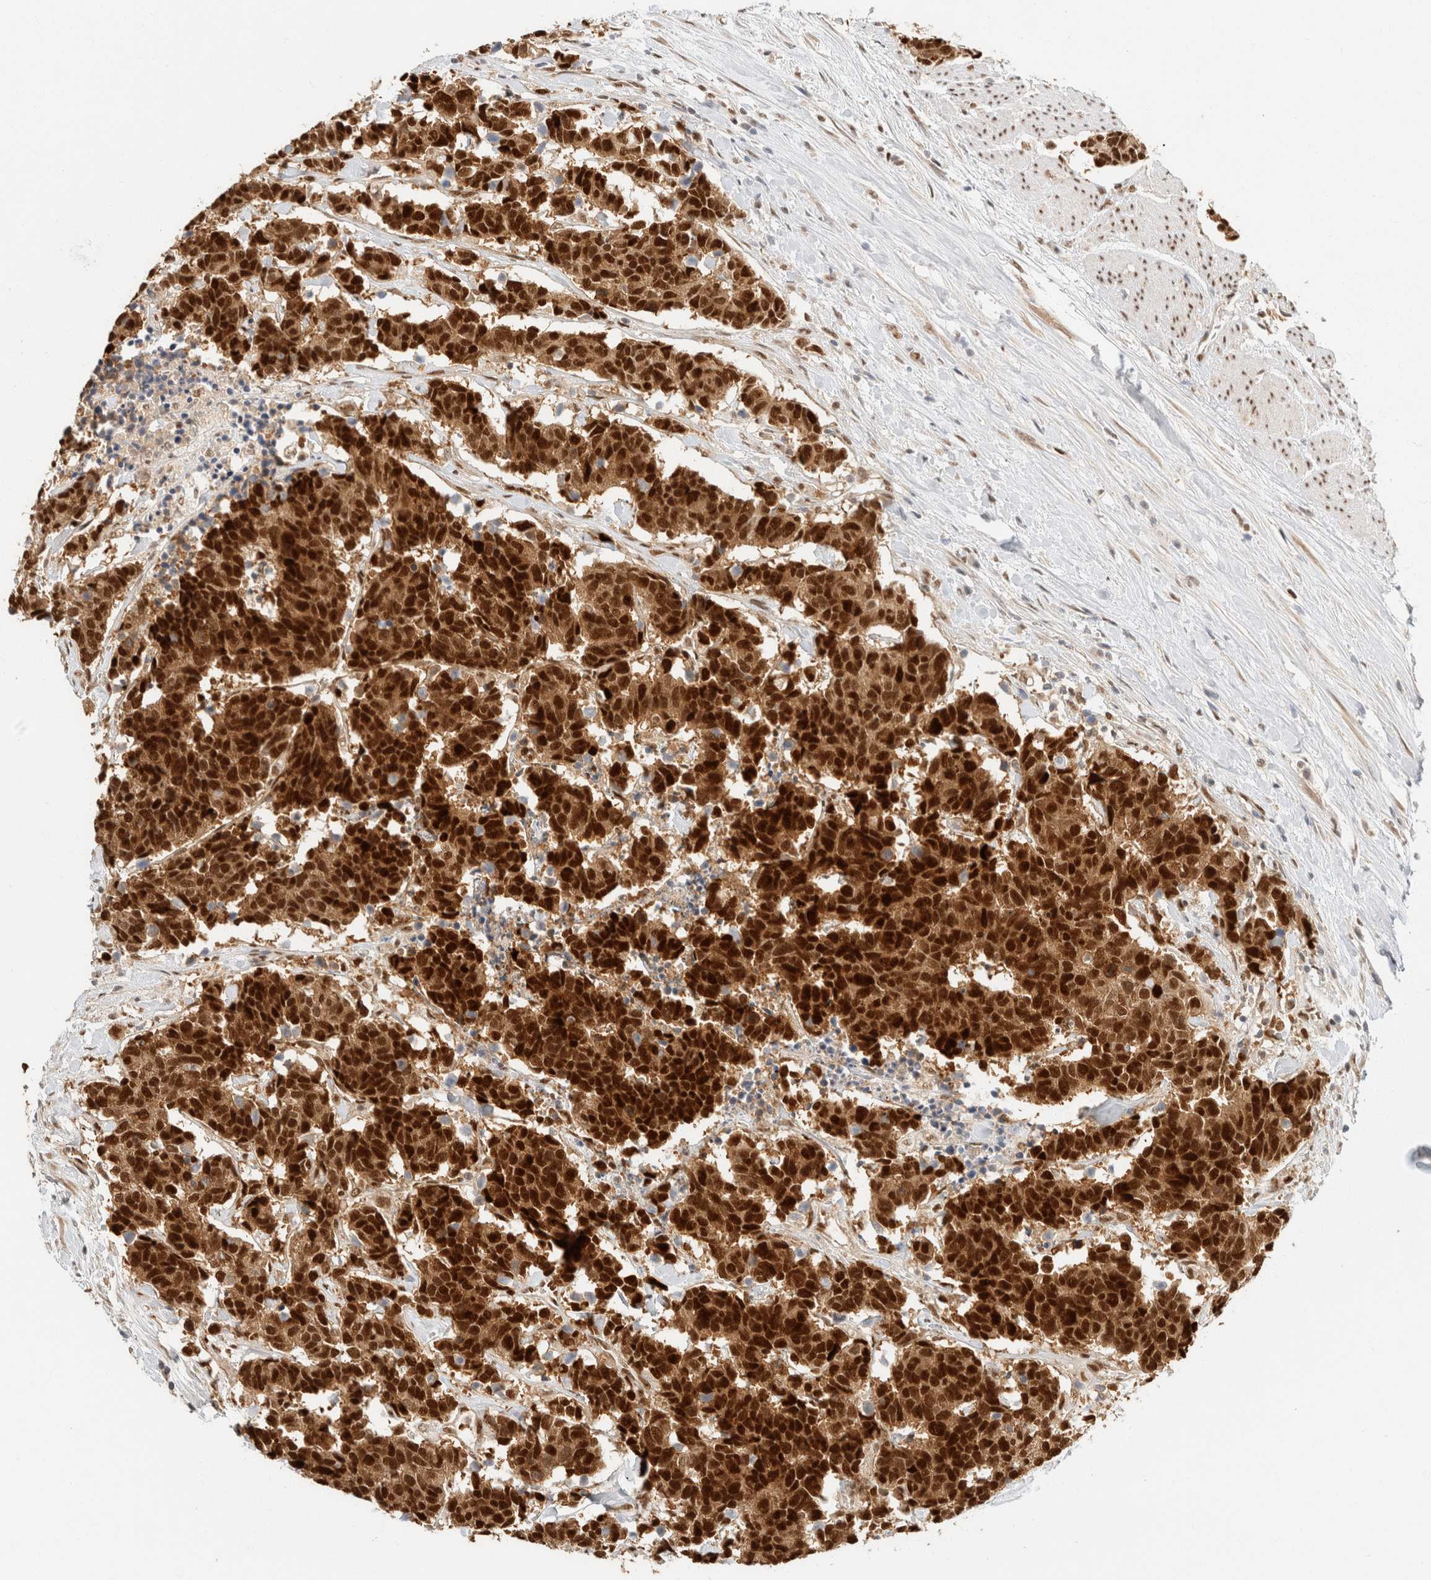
{"staining": {"intensity": "strong", "quantity": ">75%", "location": "cytoplasmic/membranous,nuclear"}, "tissue": "carcinoid", "cell_type": "Tumor cells", "image_type": "cancer", "snomed": [{"axis": "morphology", "description": "Carcinoma, NOS"}, {"axis": "morphology", "description": "Carcinoid, malignant, NOS"}, {"axis": "topography", "description": "Urinary bladder"}], "caption": "A photomicrograph of carcinoid stained for a protein demonstrates strong cytoplasmic/membranous and nuclear brown staining in tumor cells.", "gene": "ZNF768", "patient": {"sex": "male", "age": 57}}